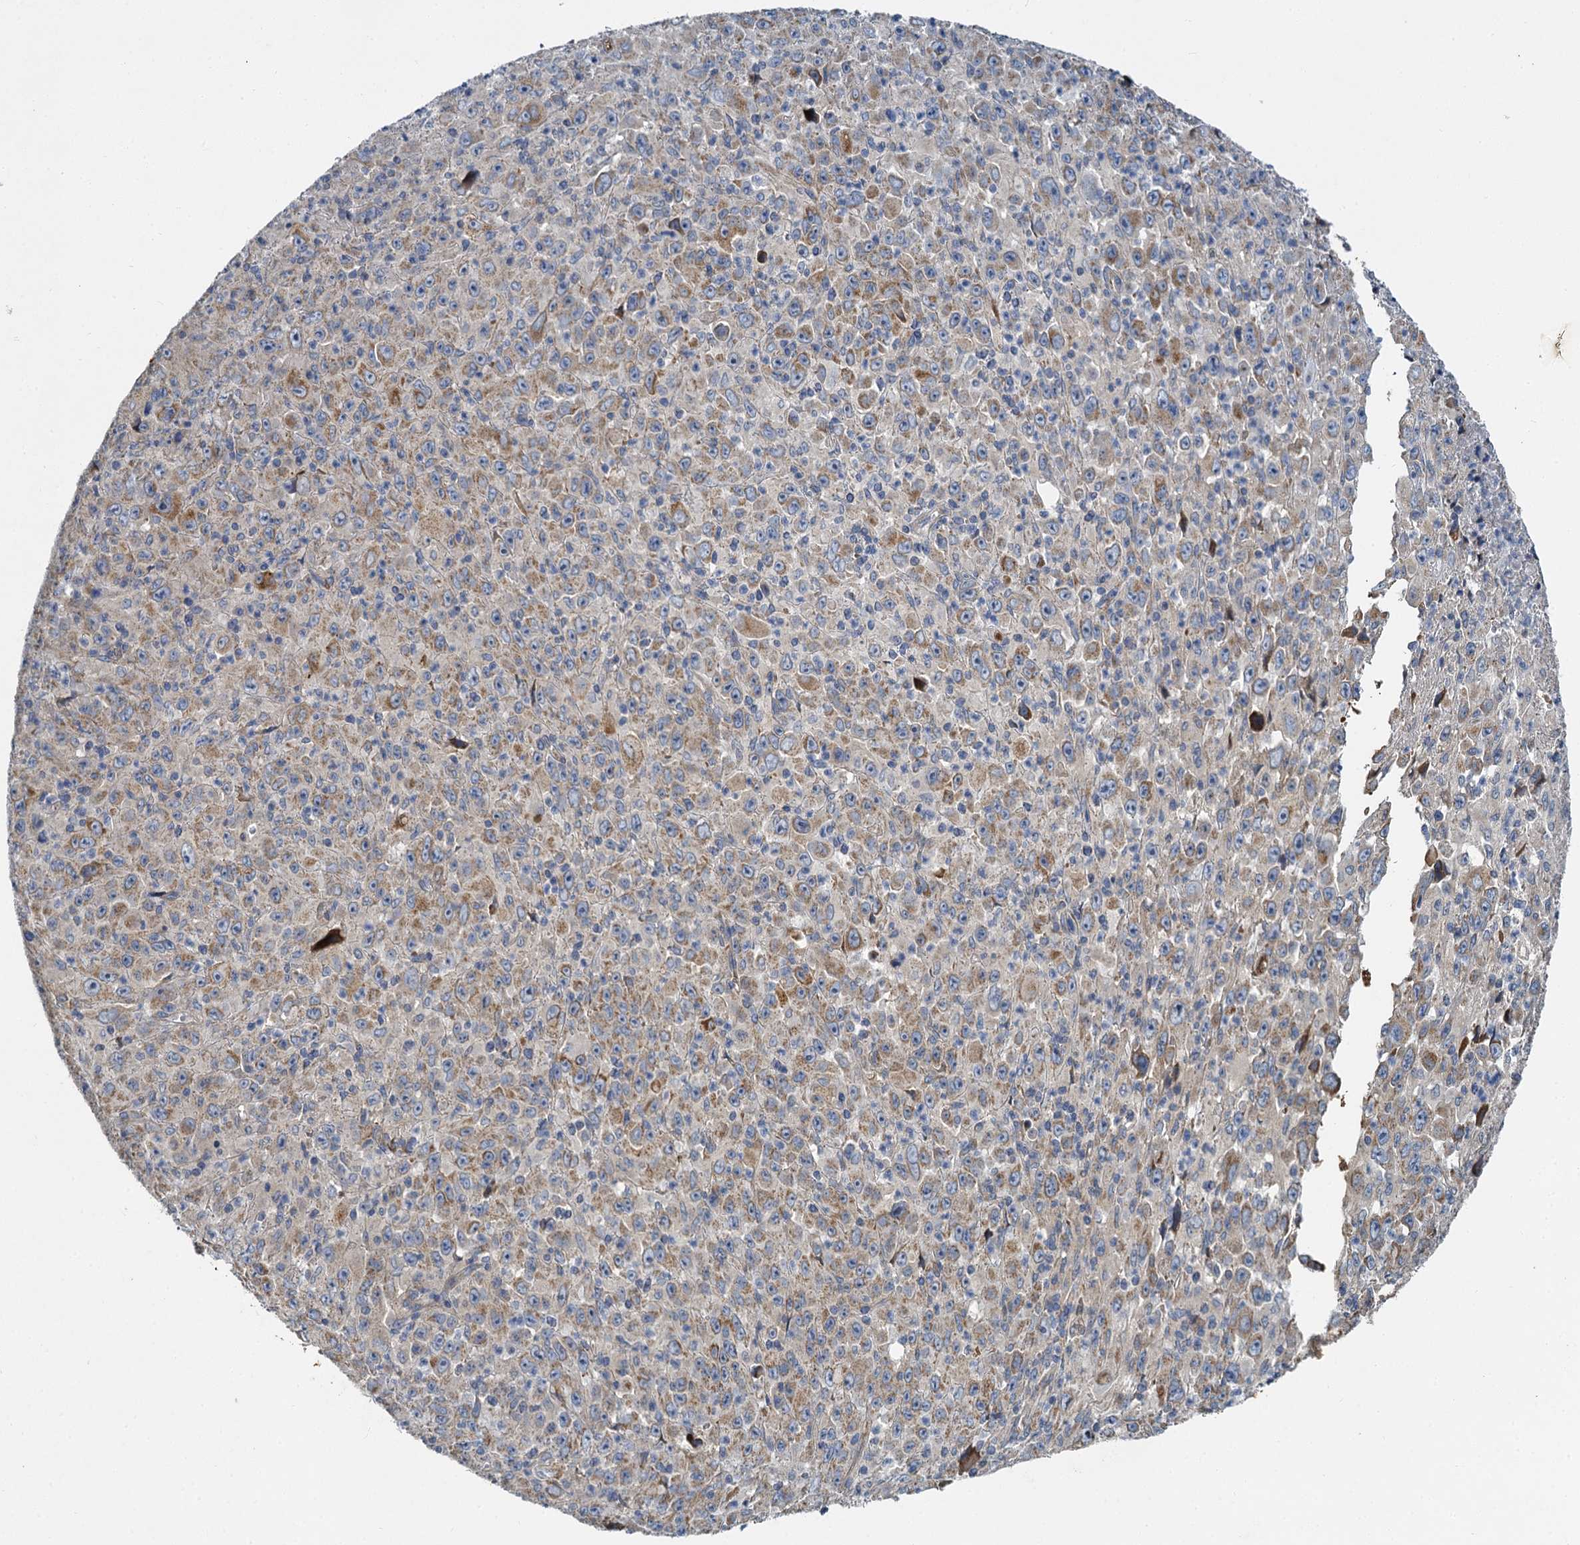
{"staining": {"intensity": "moderate", "quantity": "<25%", "location": "cytoplasmic/membranous"}, "tissue": "melanoma", "cell_type": "Tumor cells", "image_type": "cancer", "snomed": [{"axis": "morphology", "description": "Malignant melanoma, Metastatic site"}, {"axis": "topography", "description": "Skin"}], "caption": "Immunohistochemical staining of malignant melanoma (metastatic site) shows low levels of moderate cytoplasmic/membranous protein positivity in about <25% of tumor cells. The staining was performed using DAB, with brown indicating positive protein expression. Nuclei are stained blue with hematoxylin.", "gene": "BCS1L", "patient": {"sex": "female", "age": 56}}